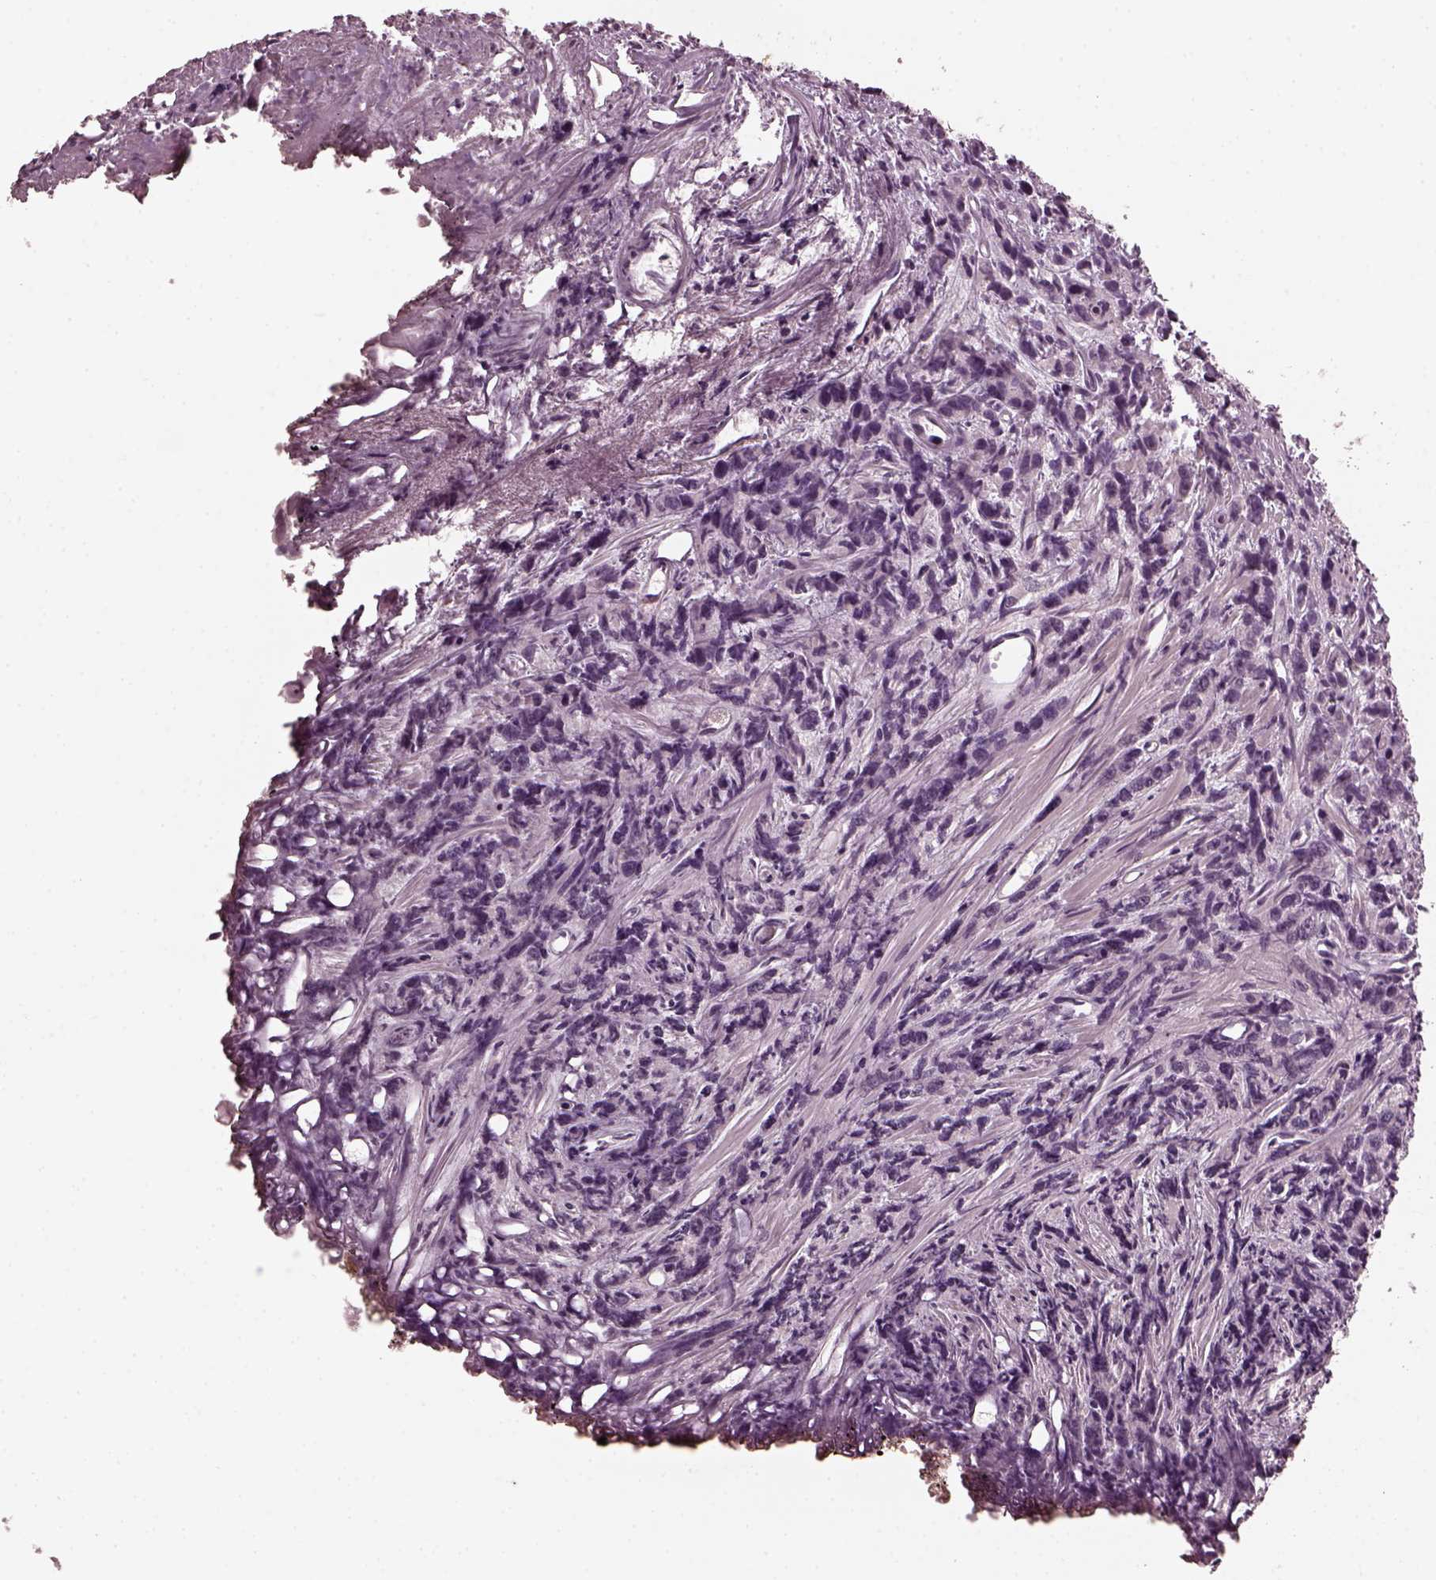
{"staining": {"intensity": "negative", "quantity": "none", "location": "none"}, "tissue": "prostate cancer", "cell_type": "Tumor cells", "image_type": "cancer", "snomed": [{"axis": "morphology", "description": "Adenocarcinoma, High grade"}, {"axis": "topography", "description": "Prostate"}], "caption": "The photomicrograph reveals no significant expression in tumor cells of prostate adenocarcinoma (high-grade).", "gene": "RCVRN", "patient": {"sex": "male", "age": 77}}